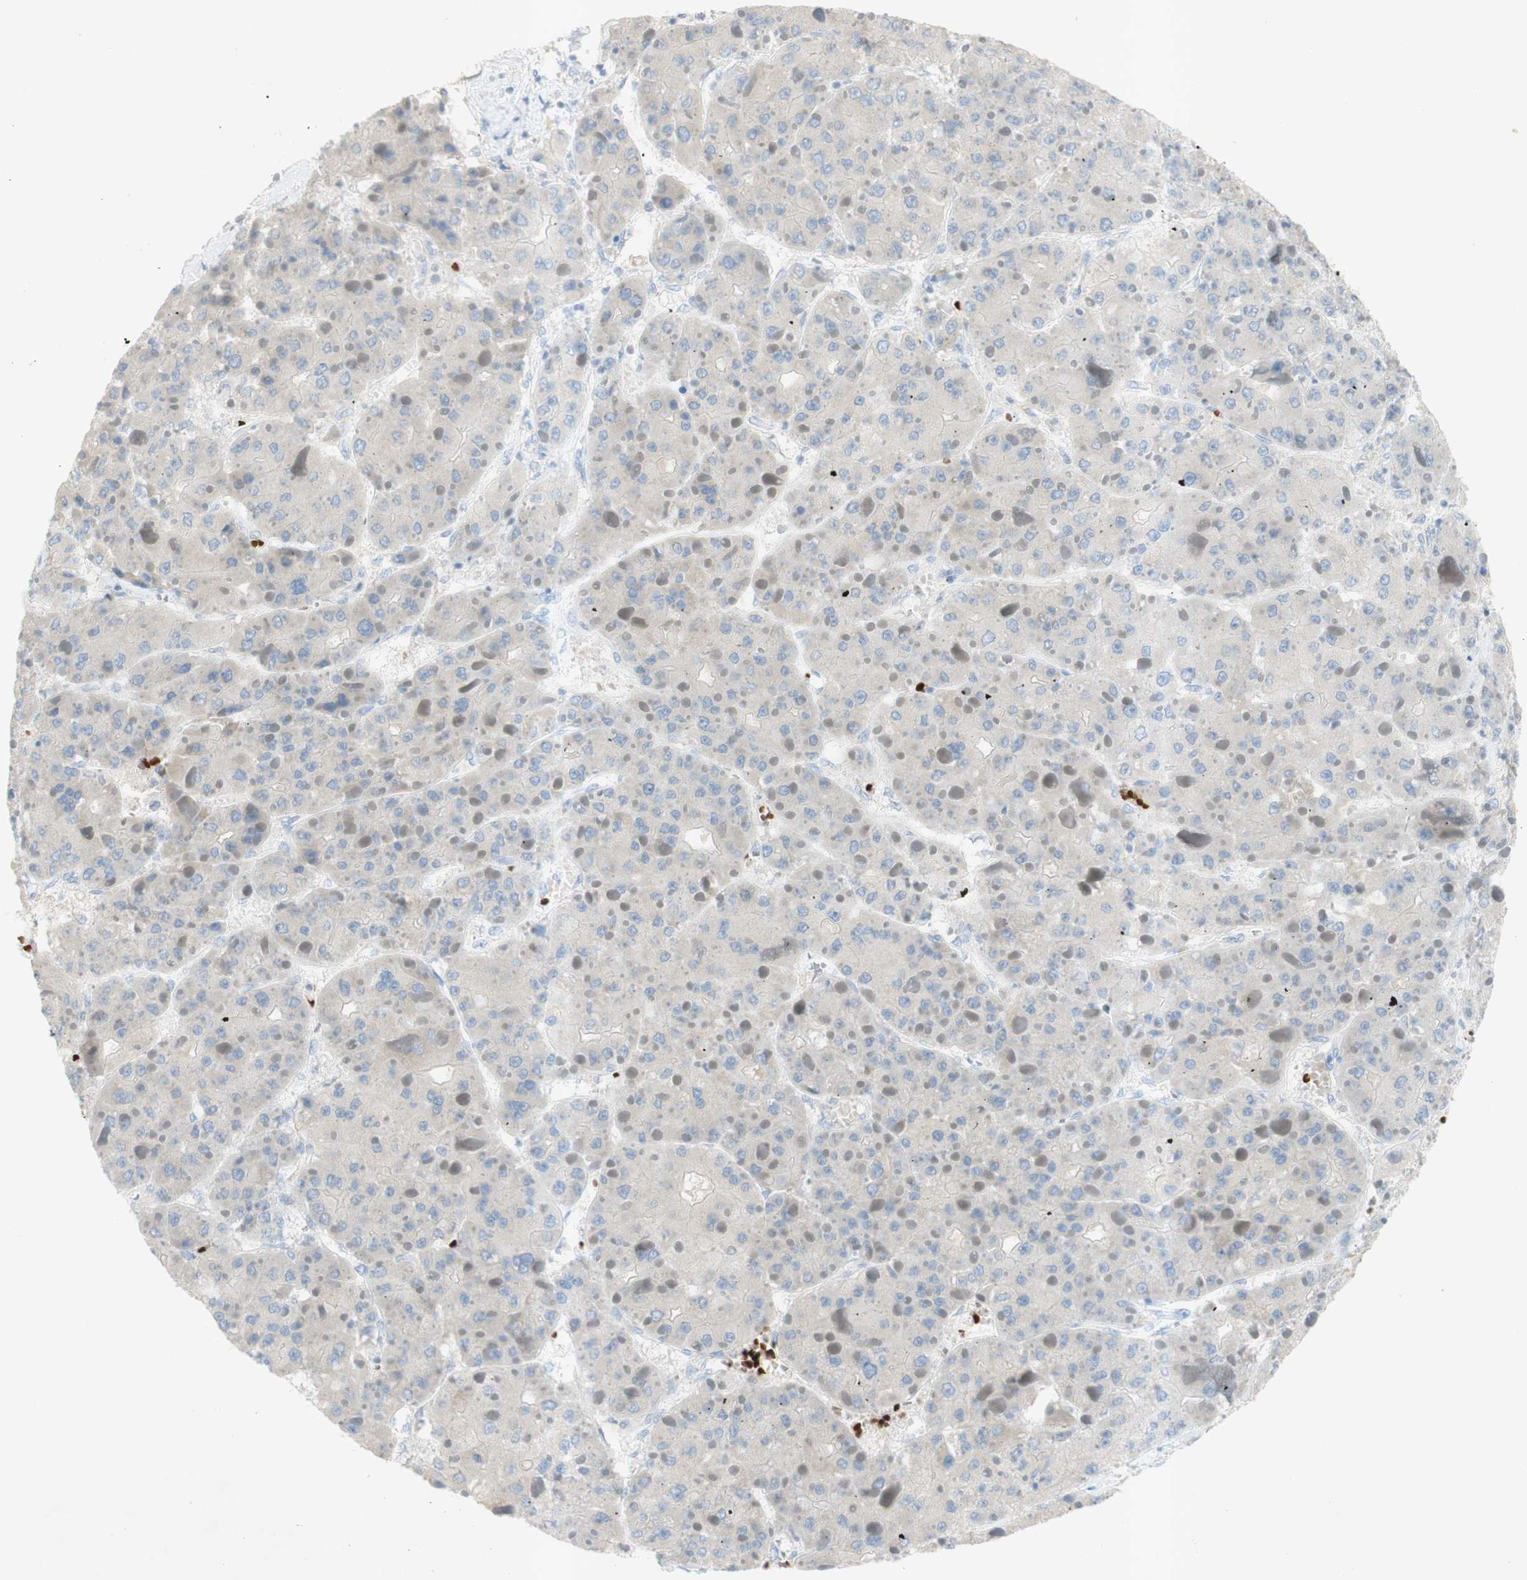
{"staining": {"intensity": "negative", "quantity": "none", "location": "none"}, "tissue": "liver cancer", "cell_type": "Tumor cells", "image_type": "cancer", "snomed": [{"axis": "morphology", "description": "Carcinoma, Hepatocellular, NOS"}, {"axis": "topography", "description": "Liver"}], "caption": "High magnification brightfield microscopy of hepatocellular carcinoma (liver) stained with DAB (brown) and counterstained with hematoxylin (blue): tumor cells show no significant staining. (Stains: DAB immunohistochemistry with hematoxylin counter stain, Microscopy: brightfield microscopy at high magnification).", "gene": "EPO", "patient": {"sex": "female", "age": 73}}